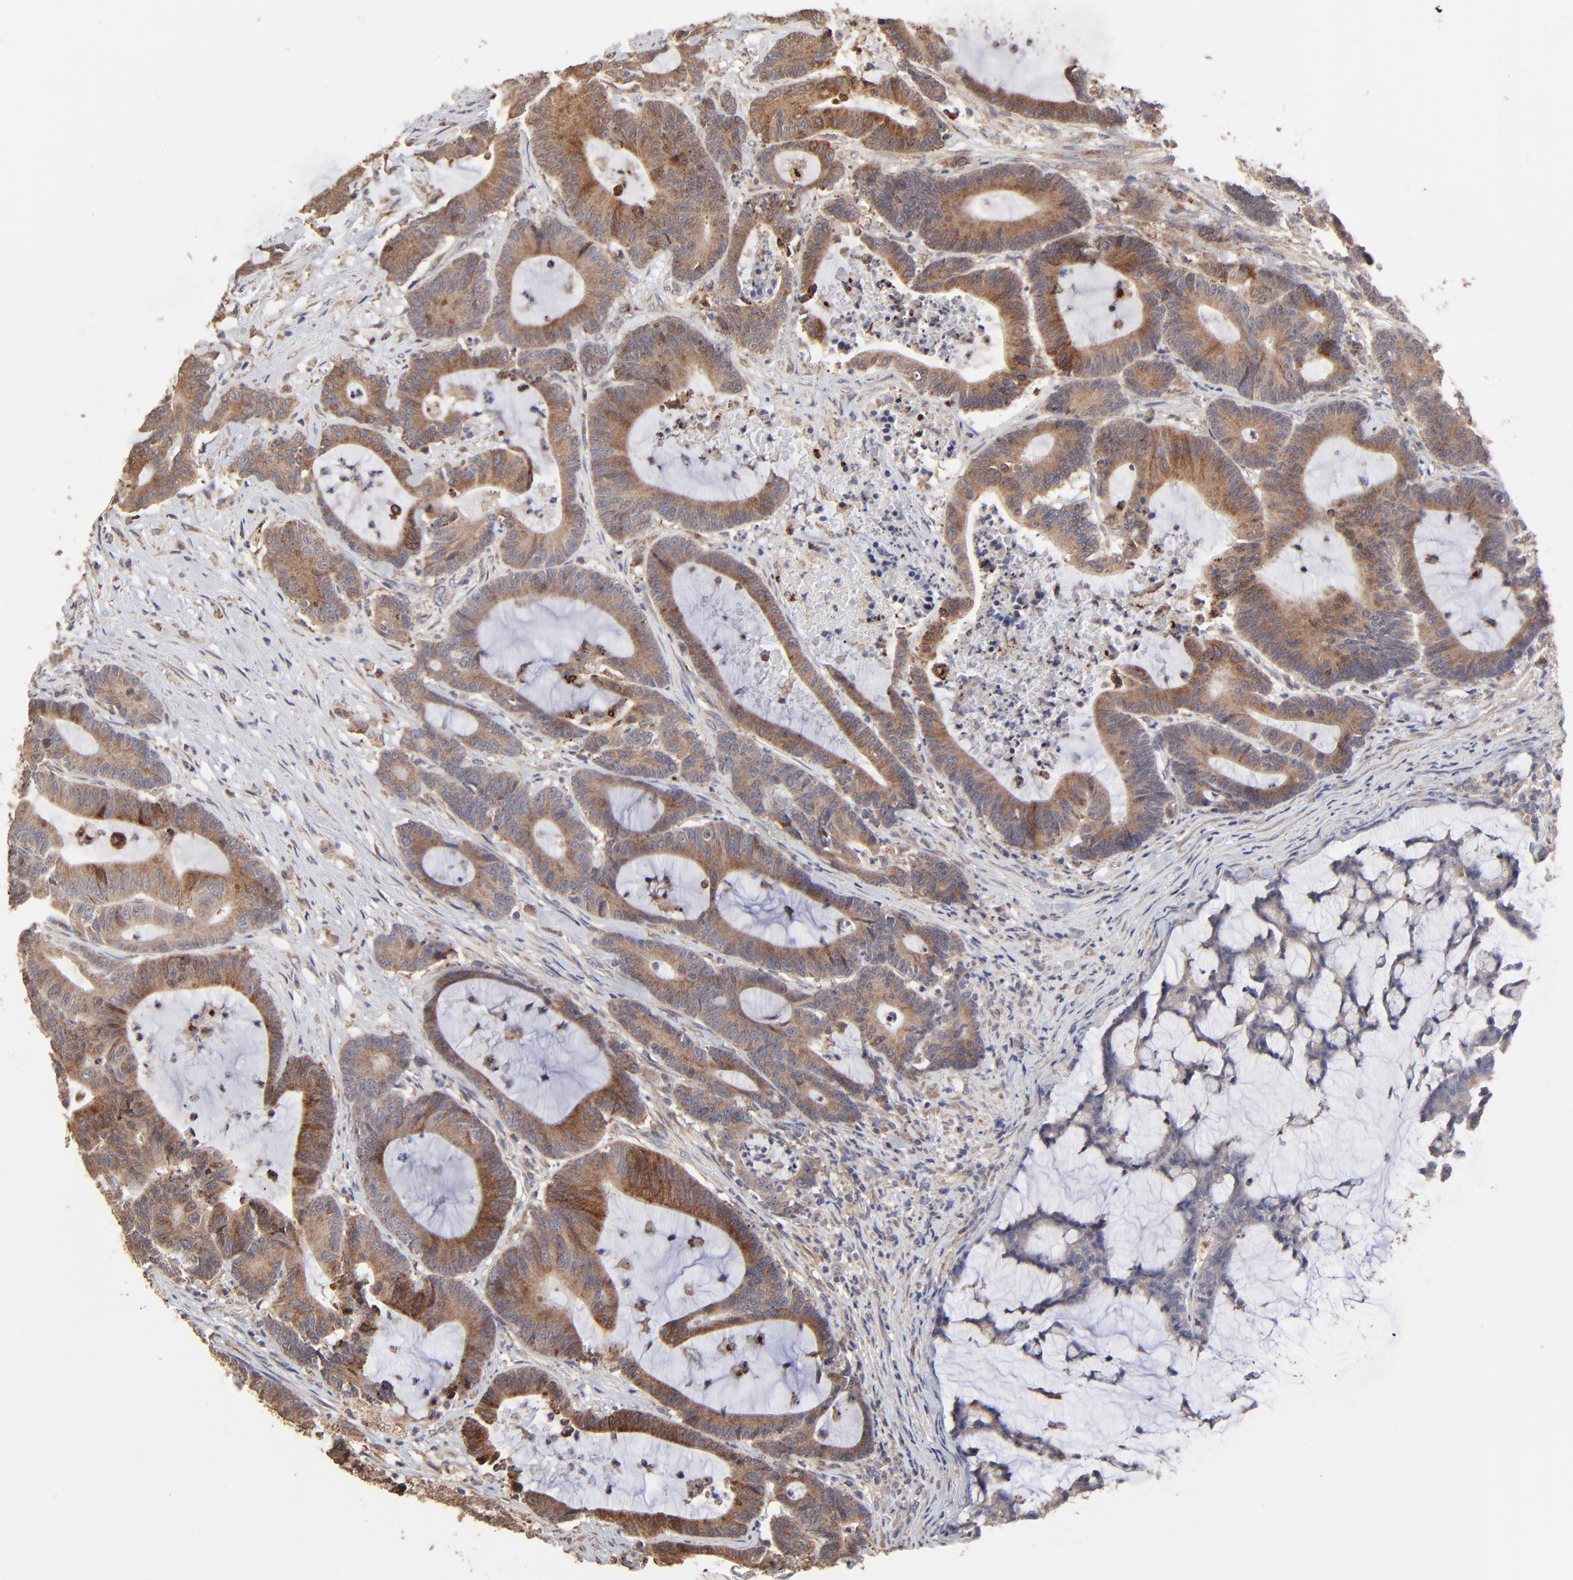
{"staining": {"intensity": "strong", "quantity": ">75%", "location": "cytoplasmic/membranous"}, "tissue": "colorectal cancer", "cell_type": "Tumor cells", "image_type": "cancer", "snomed": [{"axis": "morphology", "description": "Adenocarcinoma, NOS"}, {"axis": "topography", "description": "Colon"}], "caption": "Immunohistochemistry micrograph of human colorectal adenocarcinoma stained for a protein (brown), which demonstrates high levels of strong cytoplasmic/membranous expression in approximately >75% of tumor cells.", "gene": "ELP2", "patient": {"sex": "female", "age": 84}}